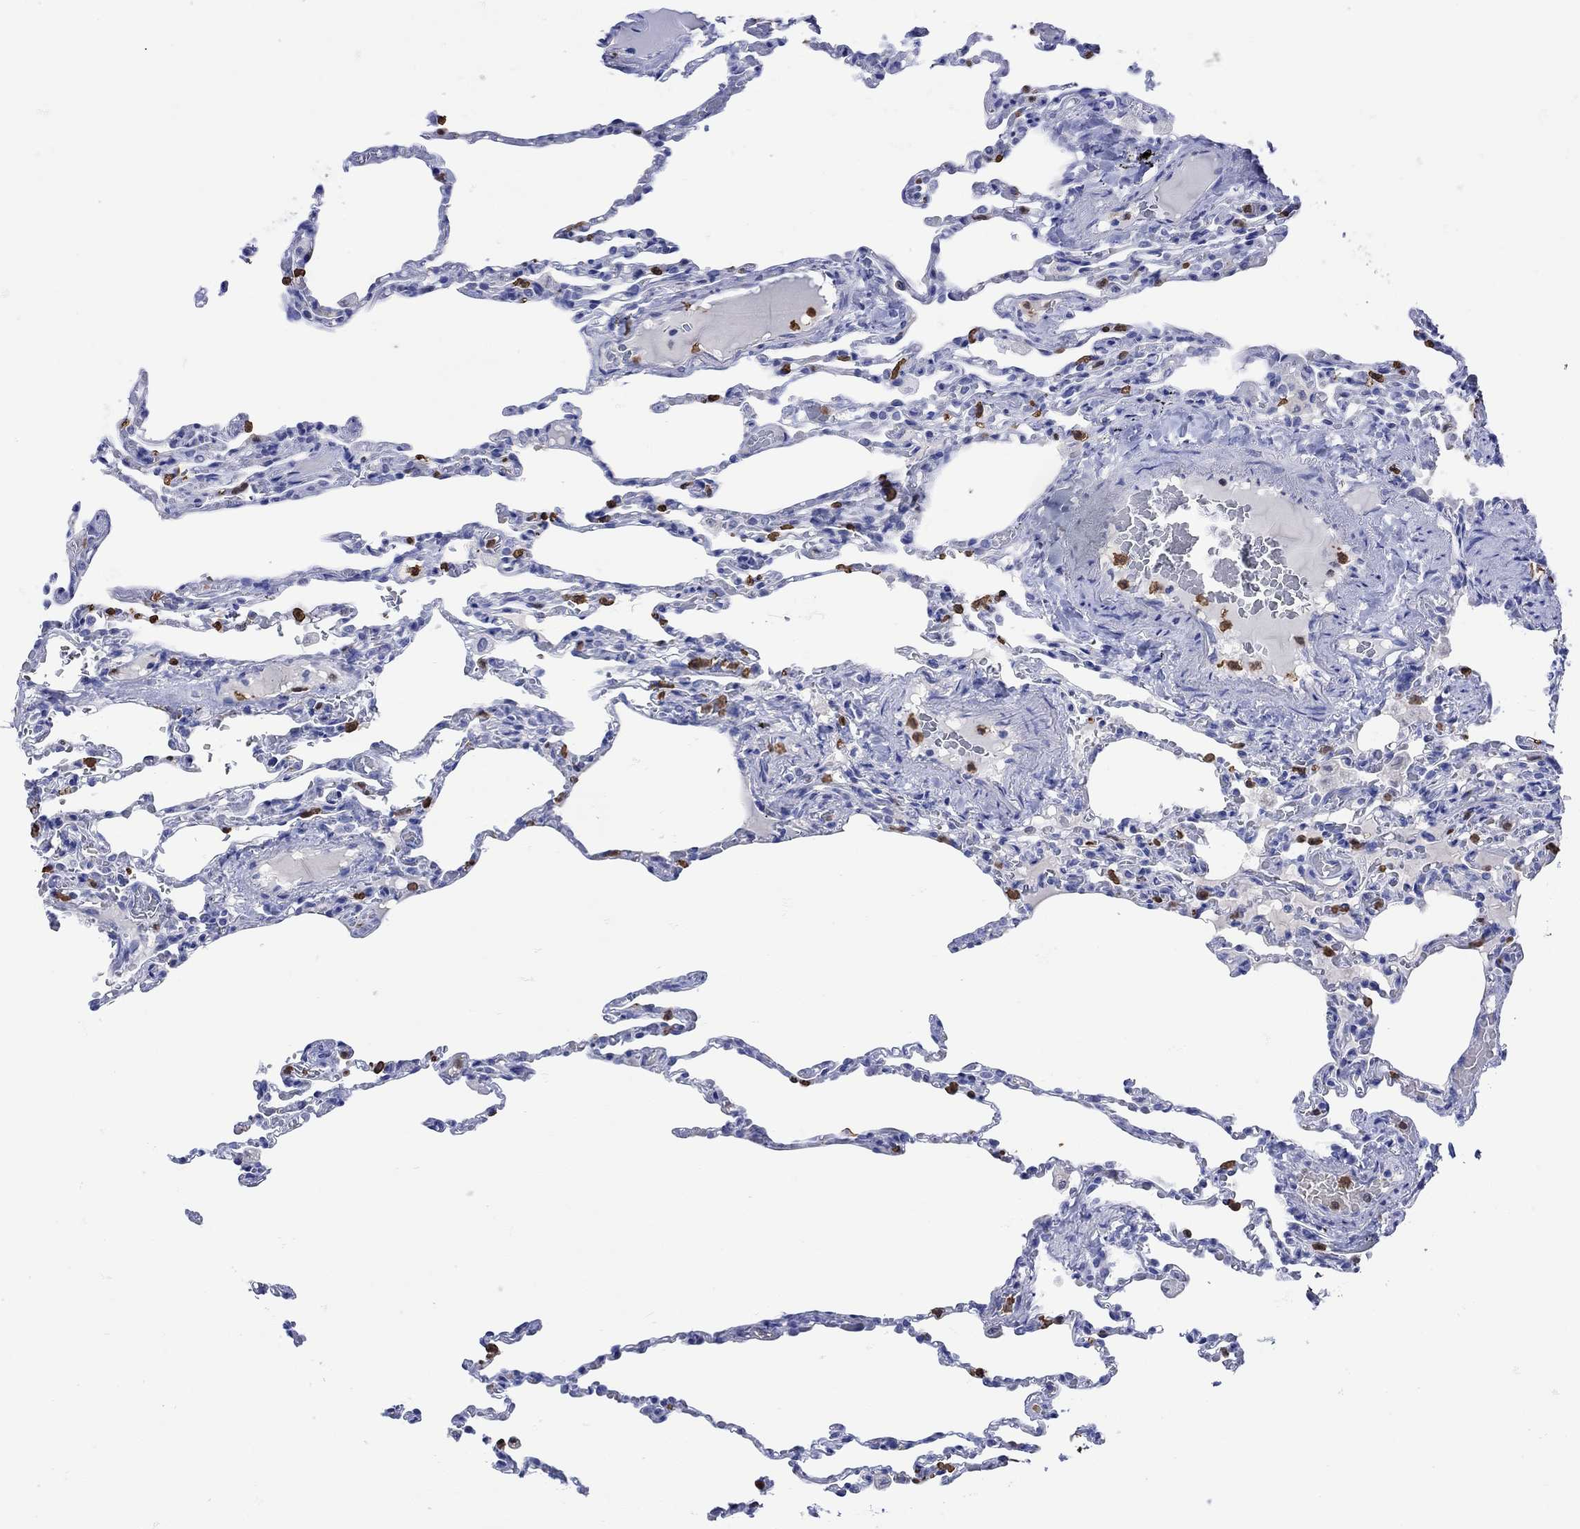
{"staining": {"intensity": "negative", "quantity": "none", "location": "none"}, "tissue": "lung", "cell_type": "Alveolar cells", "image_type": "normal", "snomed": [{"axis": "morphology", "description": "Normal tissue, NOS"}, {"axis": "topography", "description": "Lung"}], "caption": "An immunohistochemistry photomicrograph of normal lung is shown. There is no staining in alveolar cells of lung. (DAB IHC, high magnification).", "gene": "LINGO3", "patient": {"sex": "female", "age": 43}}